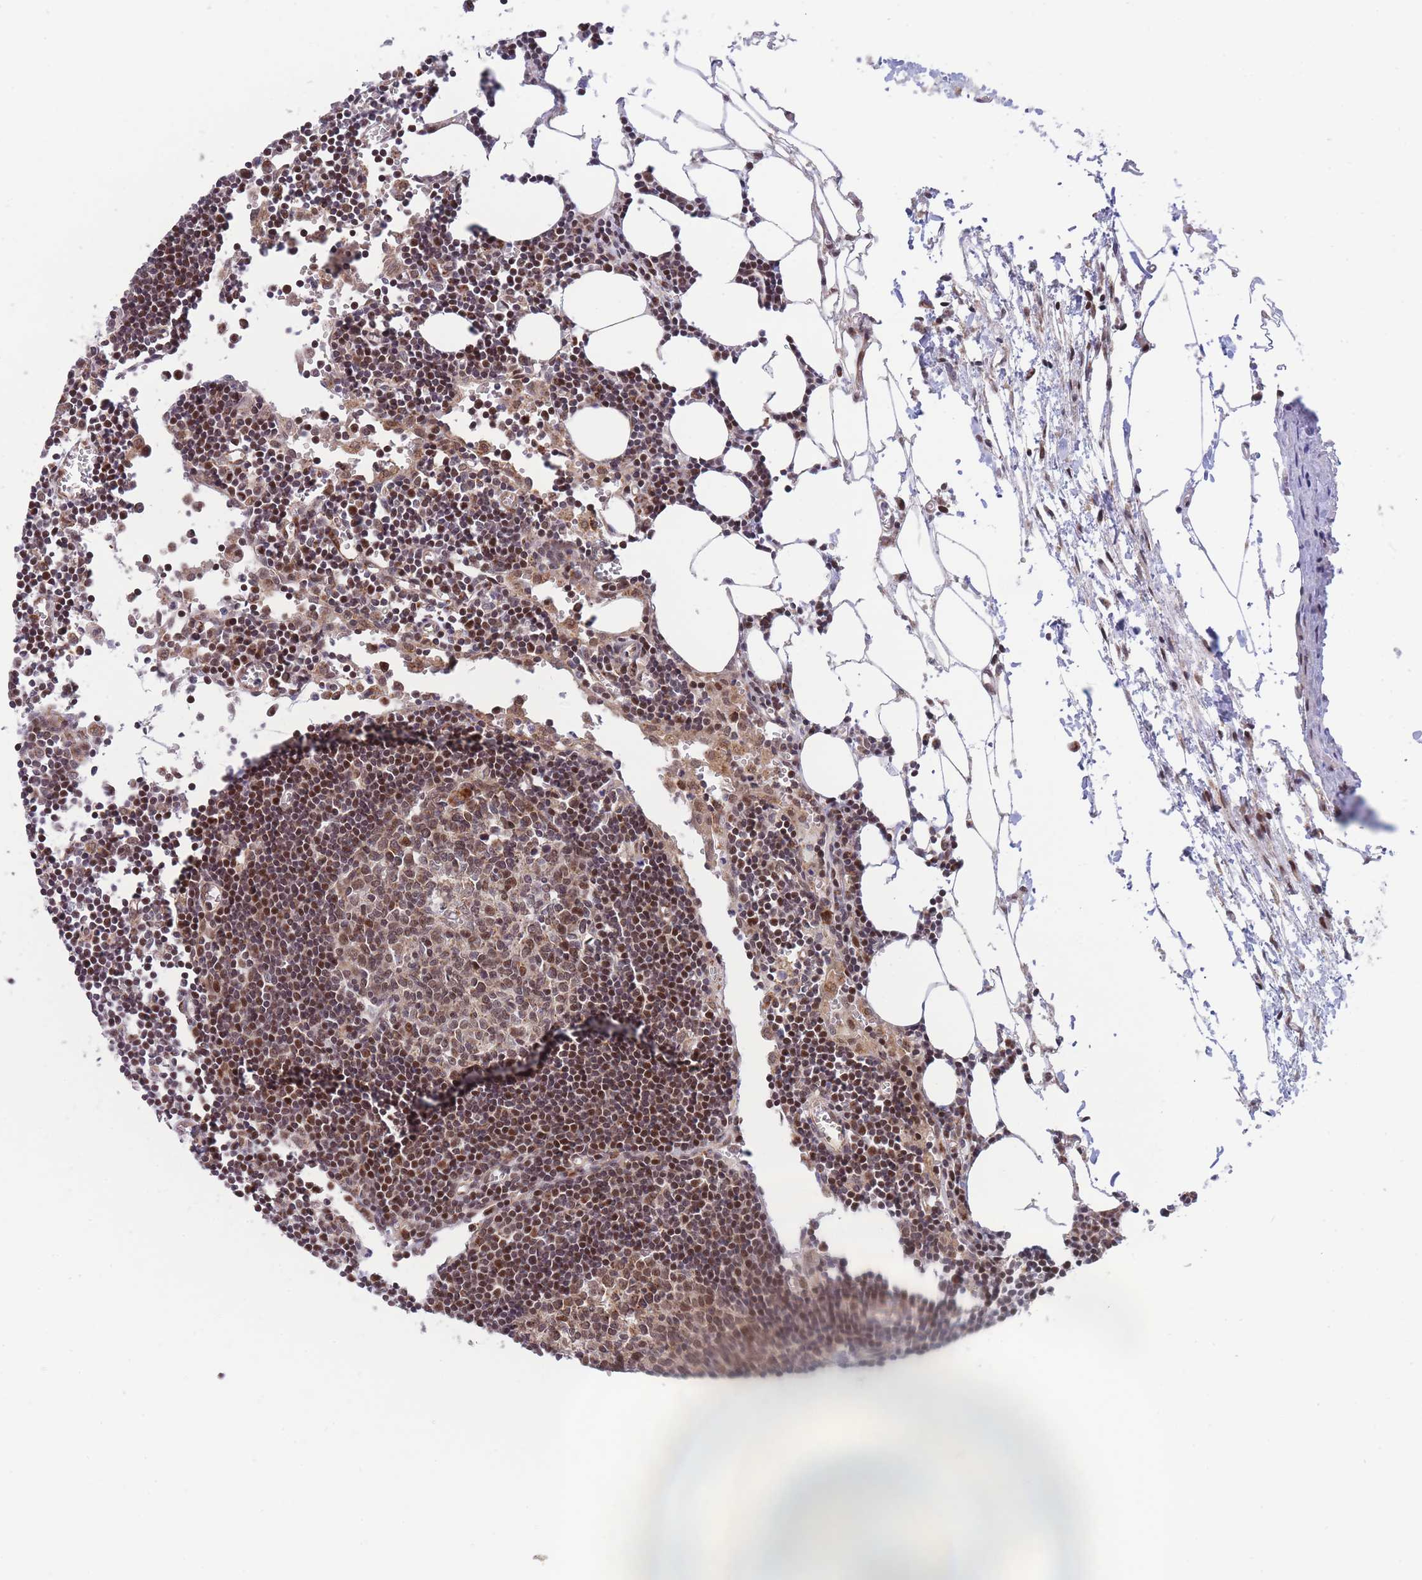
{"staining": {"intensity": "moderate", "quantity": ">75%", "location": "nuclear"}, "tissue": "lymph node", "cell_type": "Germinal center cells", "image_type": "normal", "snomed": [{"axis": "morphology", "description": "Normal tissue, NOS"}, {"axis": "topography", "description": "Lymph node"}], "caption": "Immunohistochemical staining of normal lymph node demonstrates moderate nuclear protein staining in about >75% of germinal center cells. (DAB (3,3'-diaminobenzidine) IHC with brightfield microscopy, high magnification).", "gene": "BOD1L1", "patient": {"sex": "male", "age": 62}}